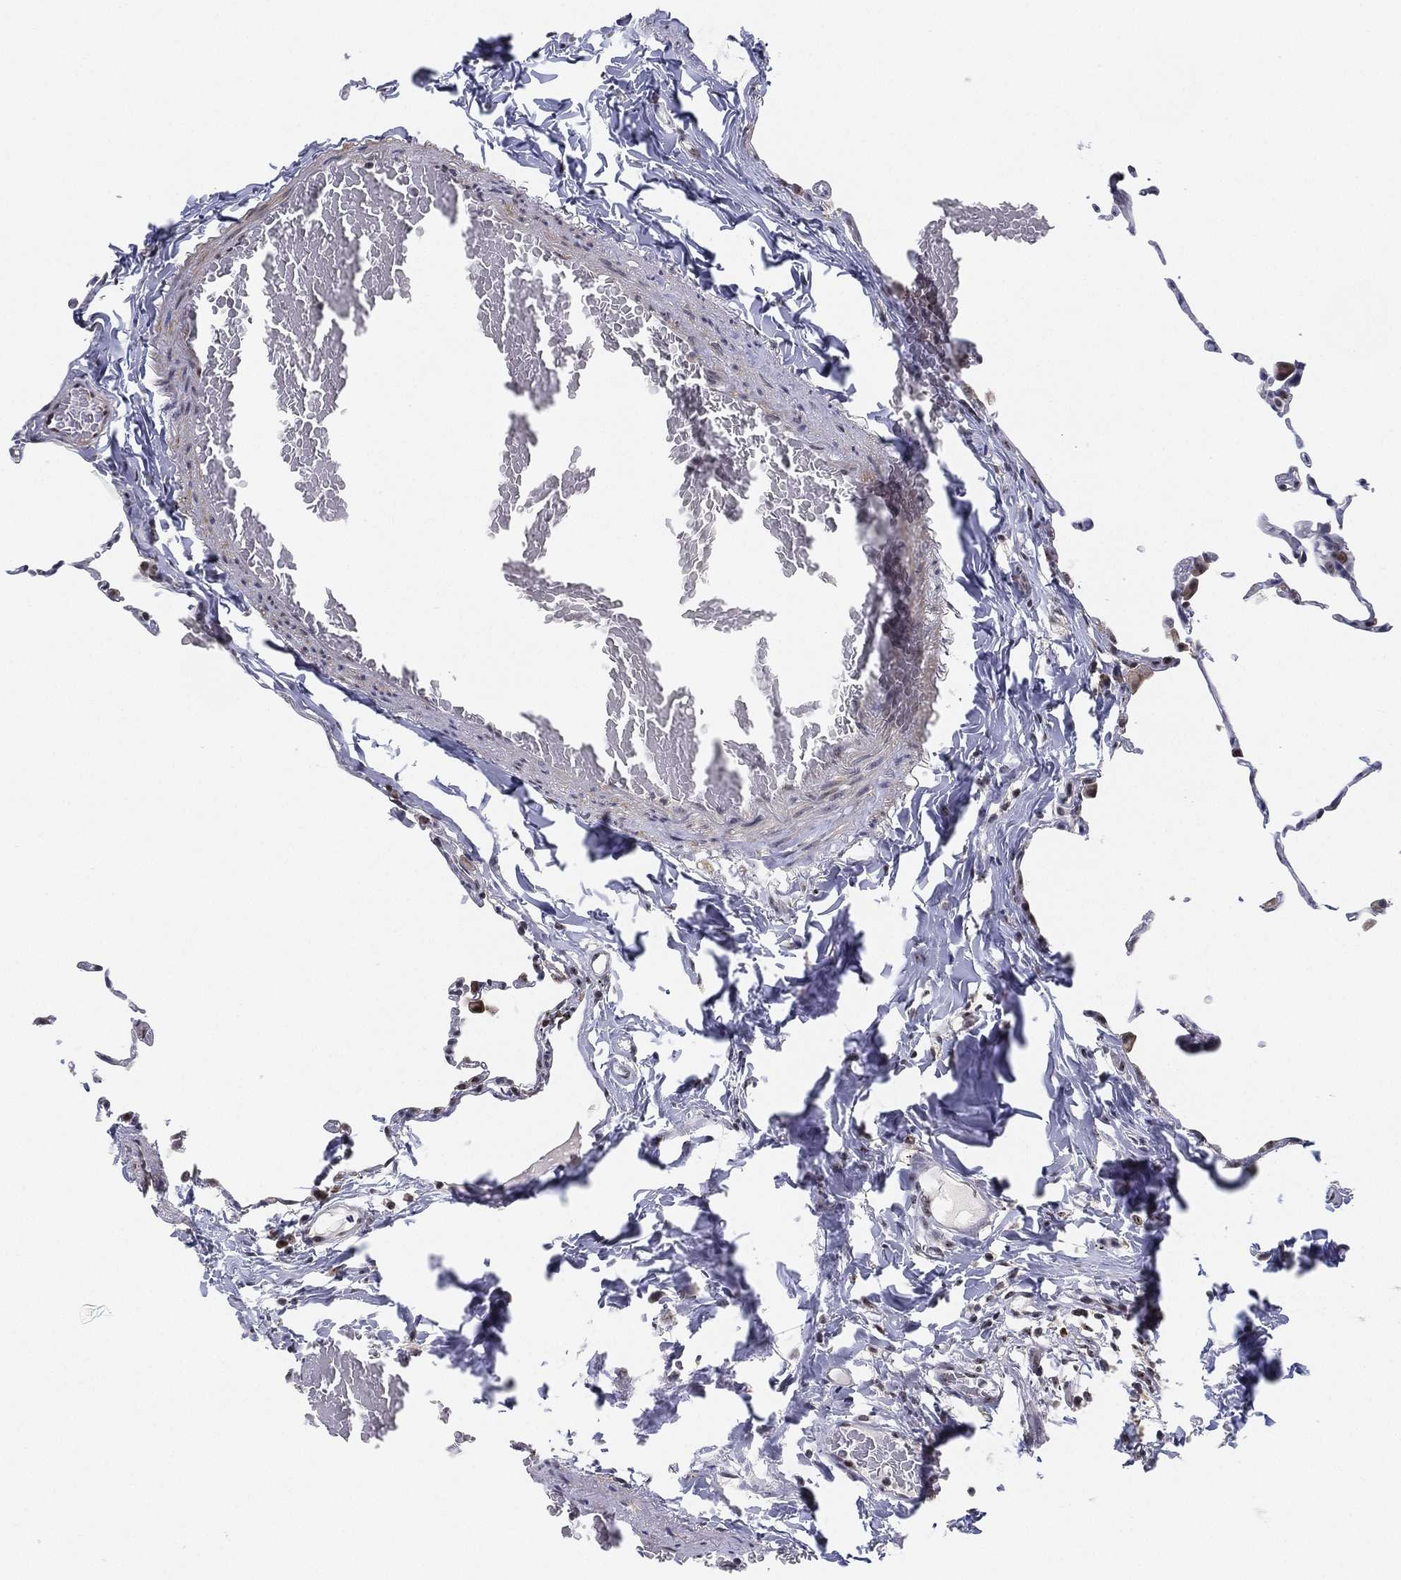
{"staining": {"intensity": "moderate", "quantity": "<25%", "location": "nuclear"}, "tissue": "lung", "cell_type": "Alveolar cells", "image_type": "normal", "snomed": [{"axis": "morphology", "description": "Normal tissue, NOS"}, {"axis": "topography", "description": "Lung"}], "caption": "Protein expression analysis of normal lung demonstrates moderate nuclear expression in approximately <25% of alveolar cells.", "gene": "PPP1R16B", "patient": {"sex": "female", "age": 57}}